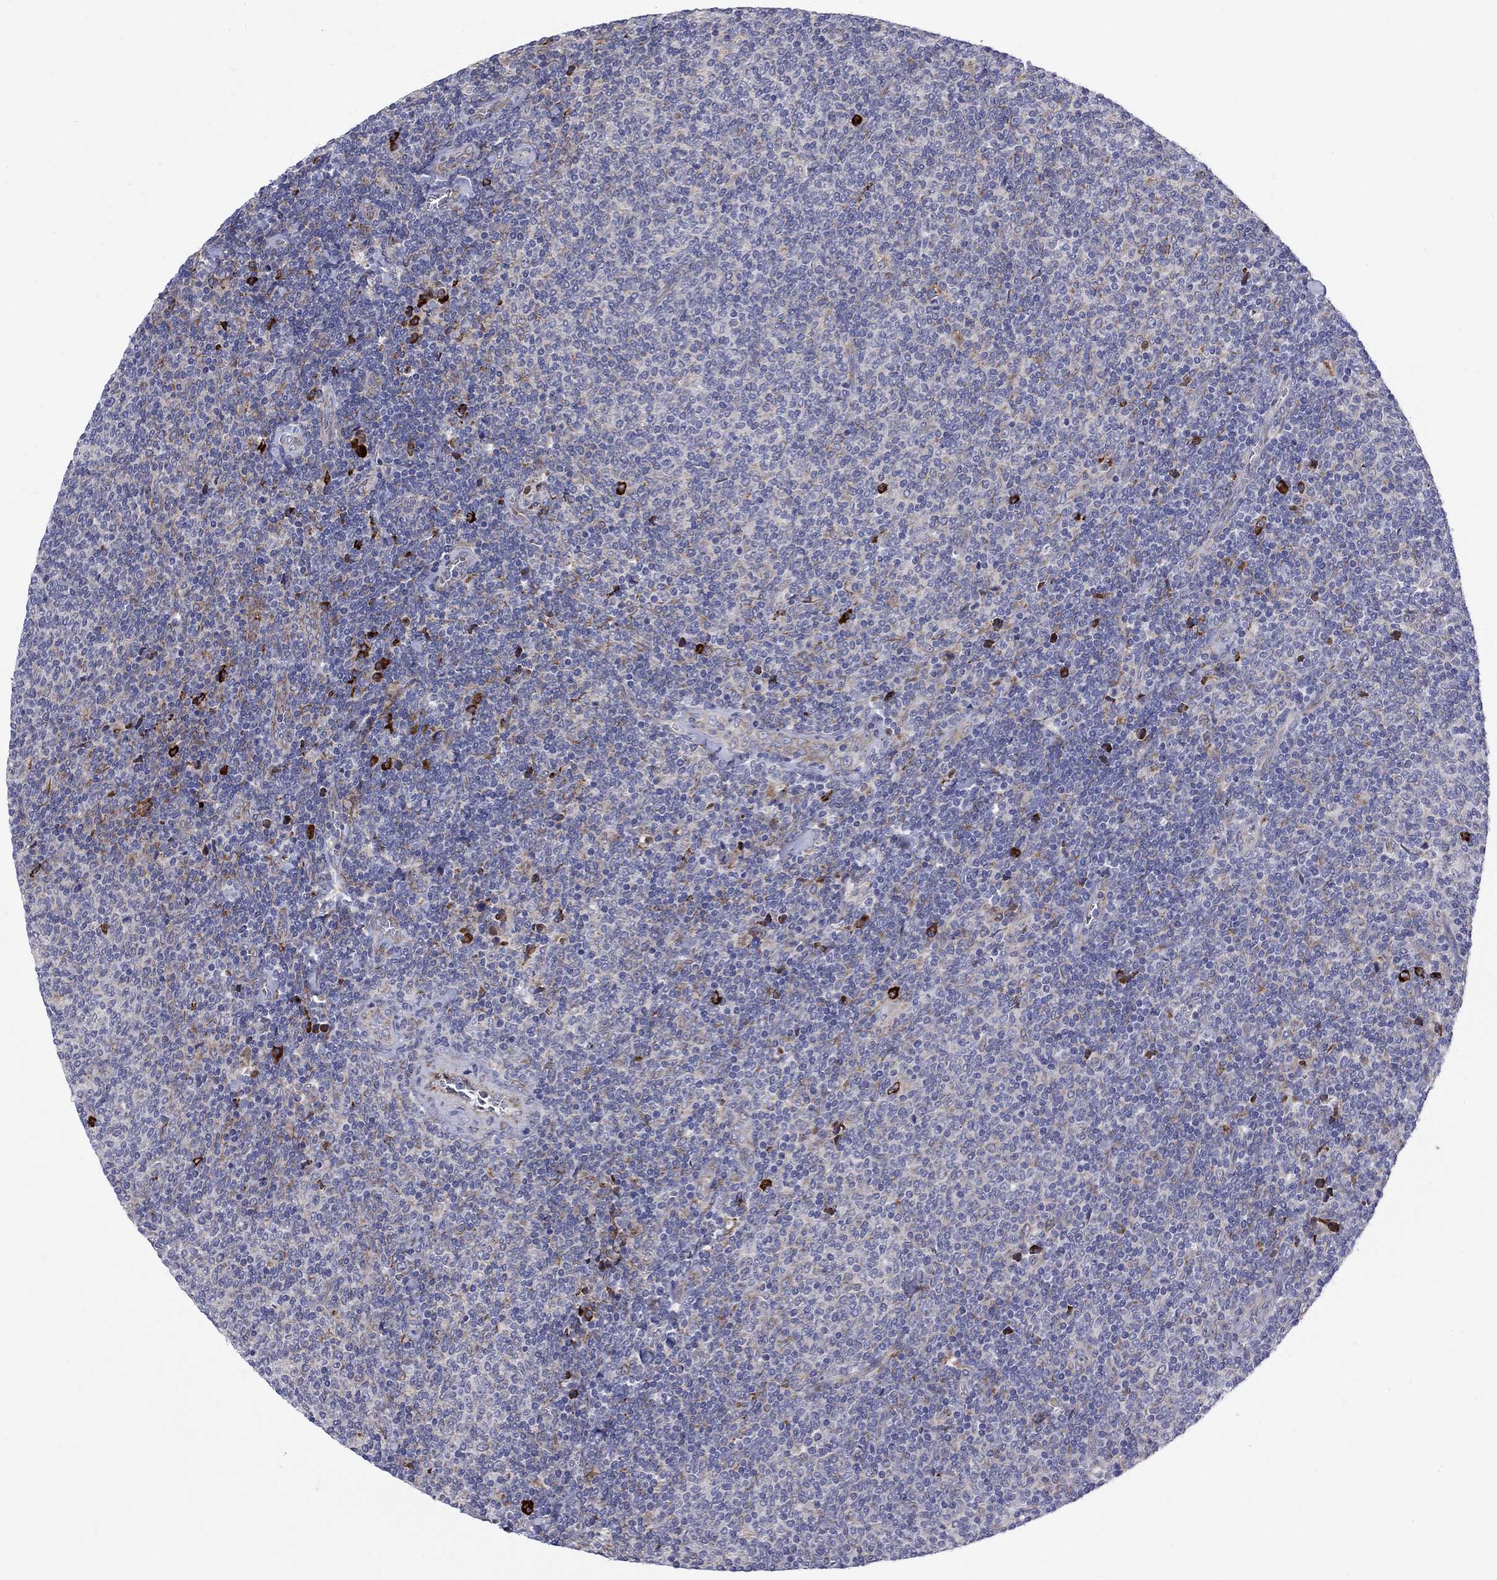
{"staining": {"intensity": "negative", "quantity": "none", "location": "none"}, "tissue": "lymphoma", "cell_type": "Tumor cells", "image_type": "cancer", "snomed": [{"axis": "morphology", "description": "Malignant lymphoma, non-Hodgkin's type, Low grade"}, {"axis": "topography", "description": "Lymph node"}], "caption": "IHC of human low-grade malignant lymphoma, non-Hodgkin's type reveals no staining in tumor cells. (Brightfield microscopy of DAB immunohistochemistry at high magnification).", "gene": "ASNS", "patient": {"sex": "male", "age": 52}}